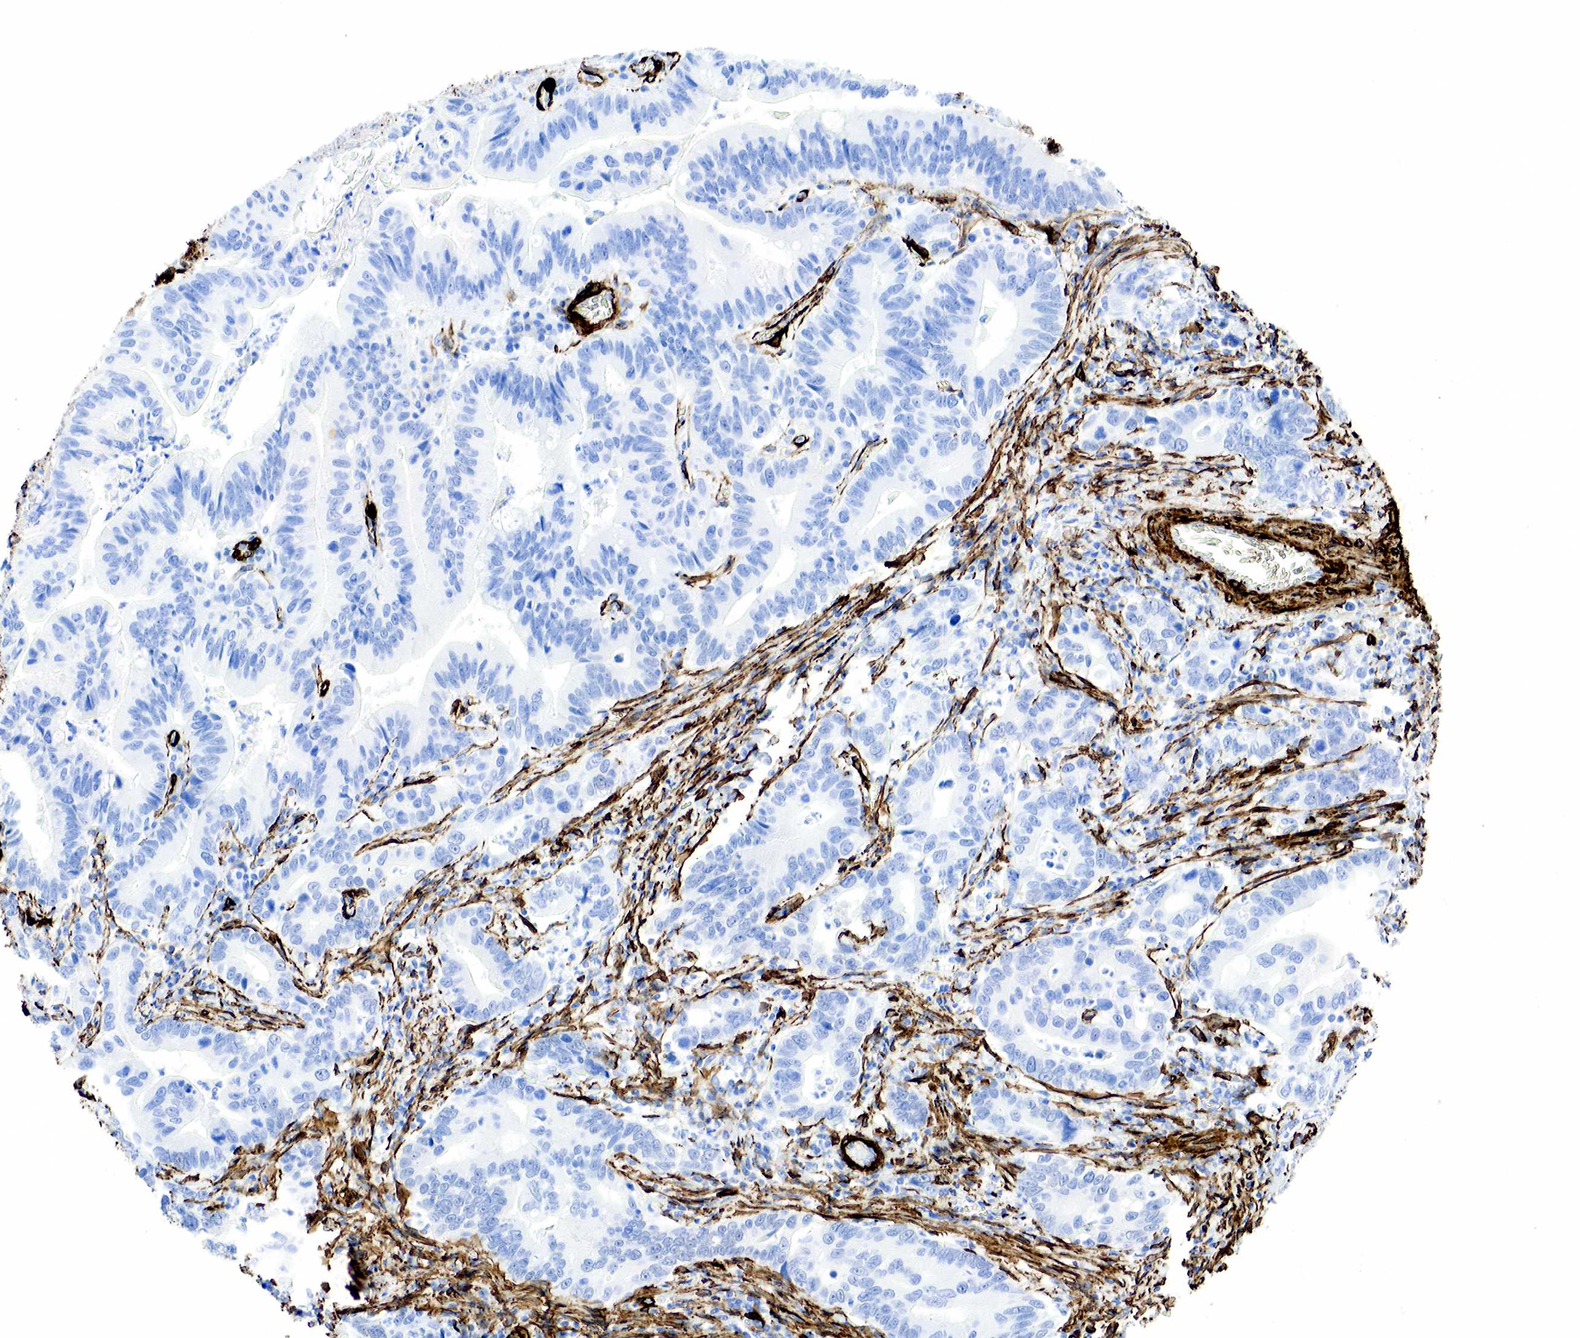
{"staining": {"intensity": "negative", "quantity": "none", "location": "none"}, "tissue": "stomach cancer", "cell_type": "Tumor cells", "image_type": "cancer", "snomed": [{"axis": "morphology", "description": "Adenocarcinoma, NOS"}, {"axis": "topography", "description": "Stomach, upper"}], "caption": "Immunohistochemical staining of human adenocarcinoma (stomach) shows no significant expression in tumor cells.", "gene": "ACTA2", "patient": {"sex": "male", "age": 63}}